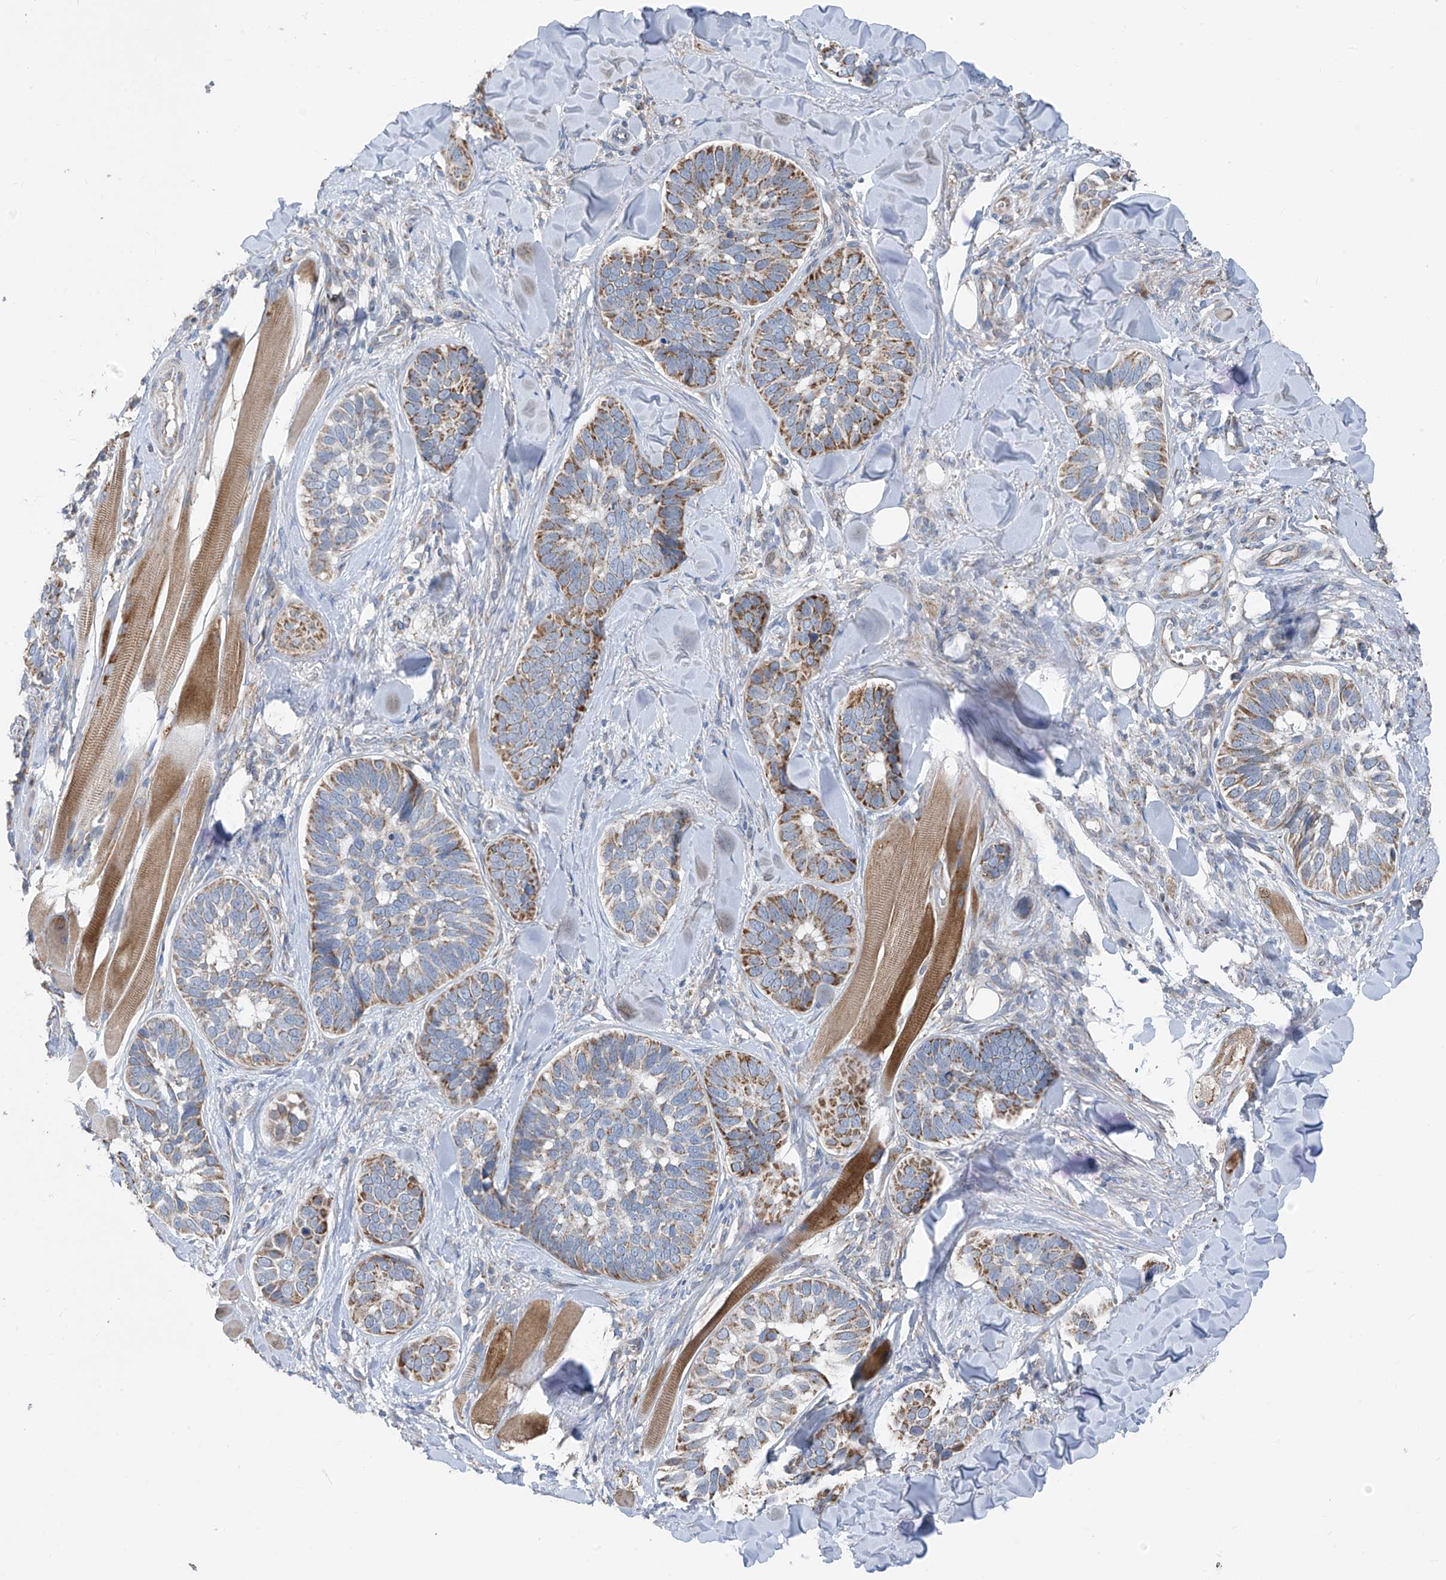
{"staining": {"intensity": "moderate", "quantity": "25%-75%", "location": "cytoplasmic/membranous"}, "tissue": "skin cancer", "cell_type": "Tumor cells", "image_type": "cancer", "snomed": [{"axis": "morphology", "description": "Basal cell carcinoma"}, {"axis": "topography", "description": "Skin"}], "caption": "Basal cell carcinoma (skin) stained with a brown dye shows moderate cytoplasmic/membranous positive expression in about 25%-75% of tumor cells.", "gene": "EOMES", "patient": {"sex": "male", "age": 62}}